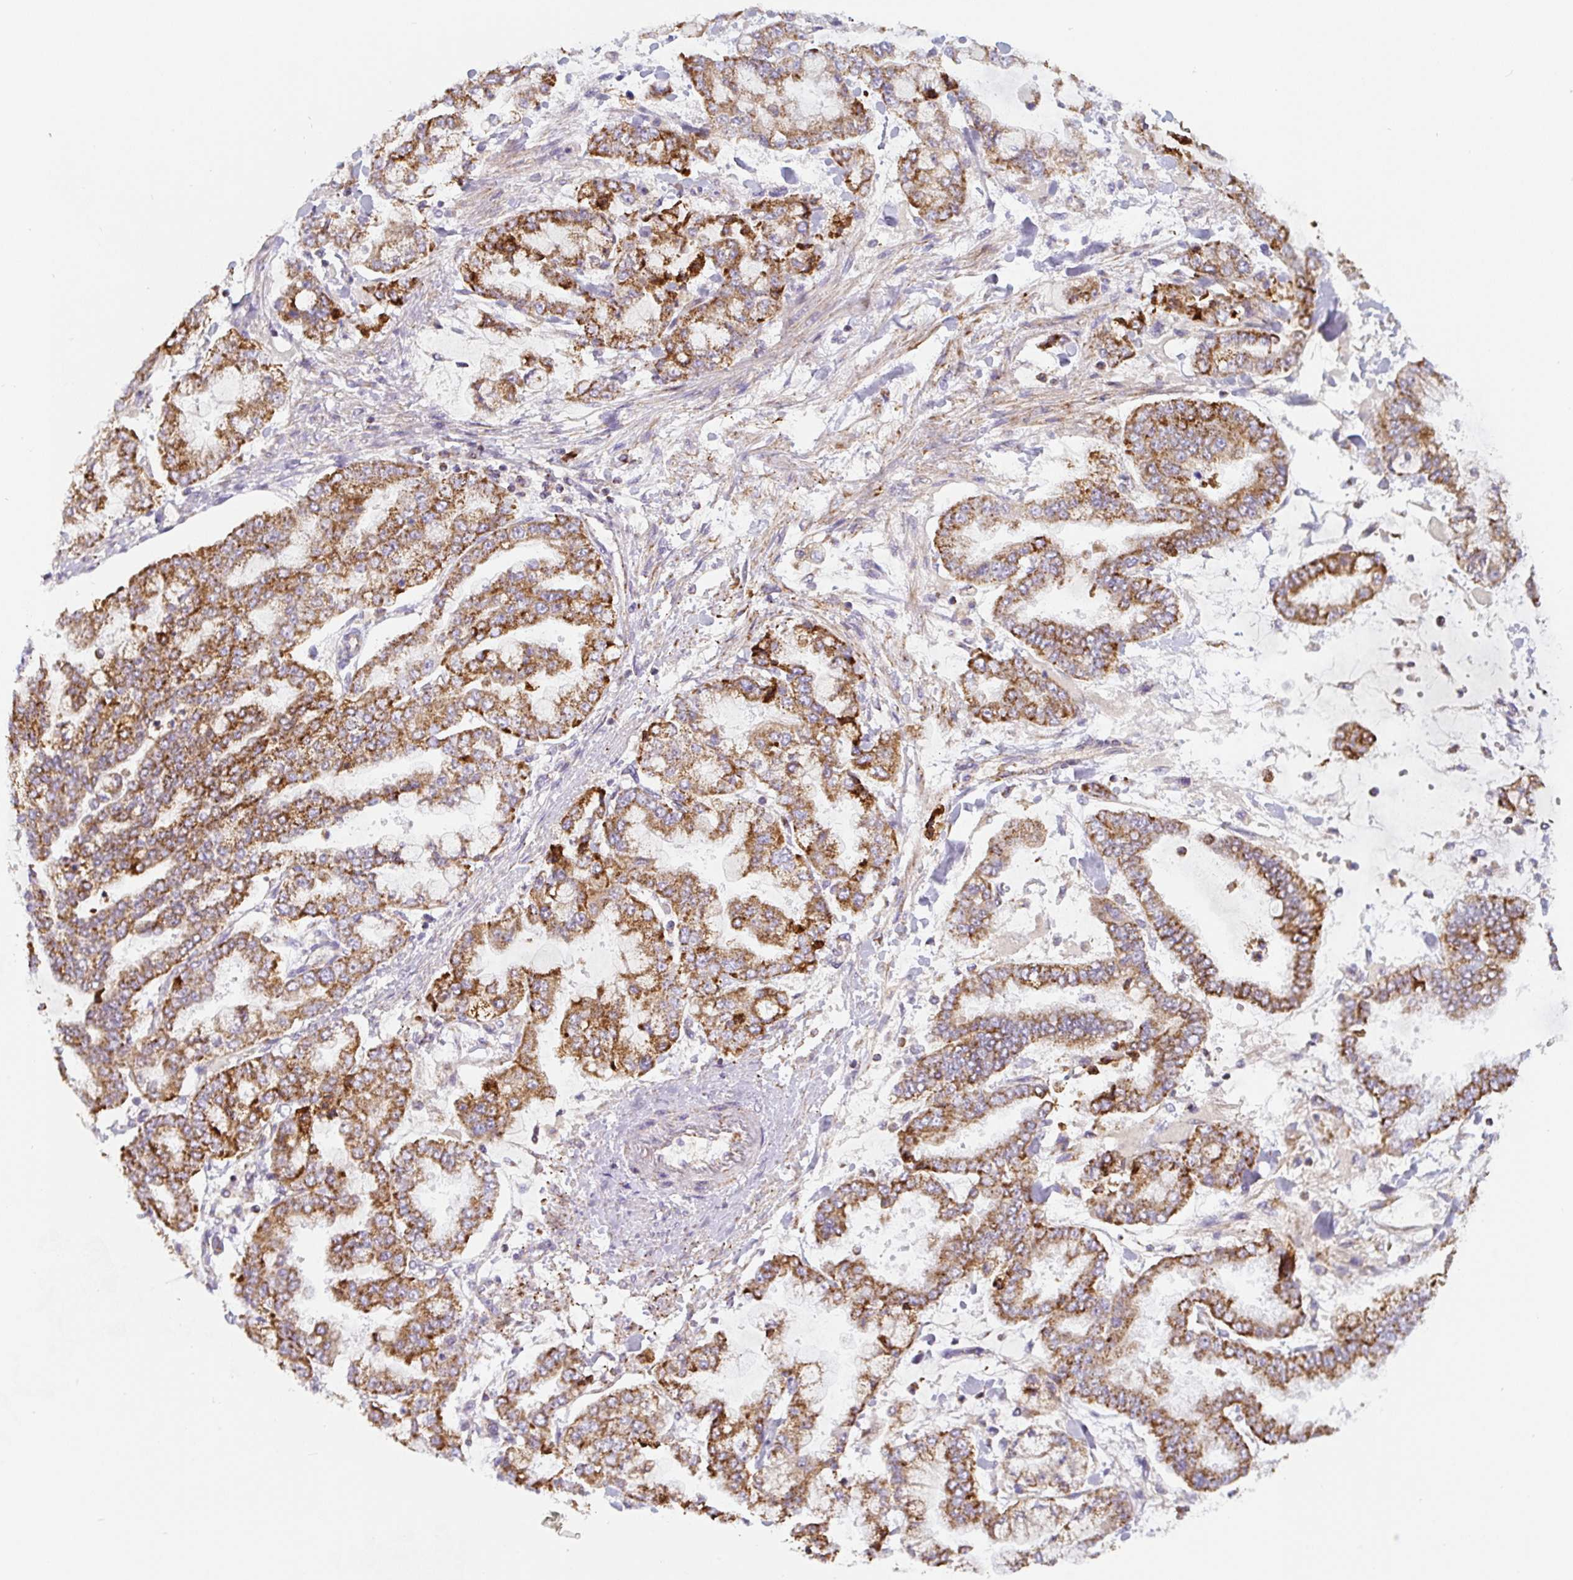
{"staining": {"intensity": "strong", "quantity": ">75%", "location": "cytoplasmic/membranous"}, "tissue": "stomach cancer", "cell_type": "Tumor cells", "image_type": "cancer", "snomed": [{"axis": "morphology", "description": "Normal tissue, NOS"}, {"axis": "morphology", "description": "Adenocarcinoma, NOS"}, {"axis": "topography", "description": "Stomach, upper"}, {"axis": "topography", "description": "Stomach"}], "caption": "High-power microscopy captured an immunohistochemistry (IHC) image of stomach cancer (adenocarcinoma), revealing strong cytoplasmic/membranous positivity in approximately >75% of tumor cells.", "gene": "MT-CO2", "patient": {"sex": "male", "age": 76}}